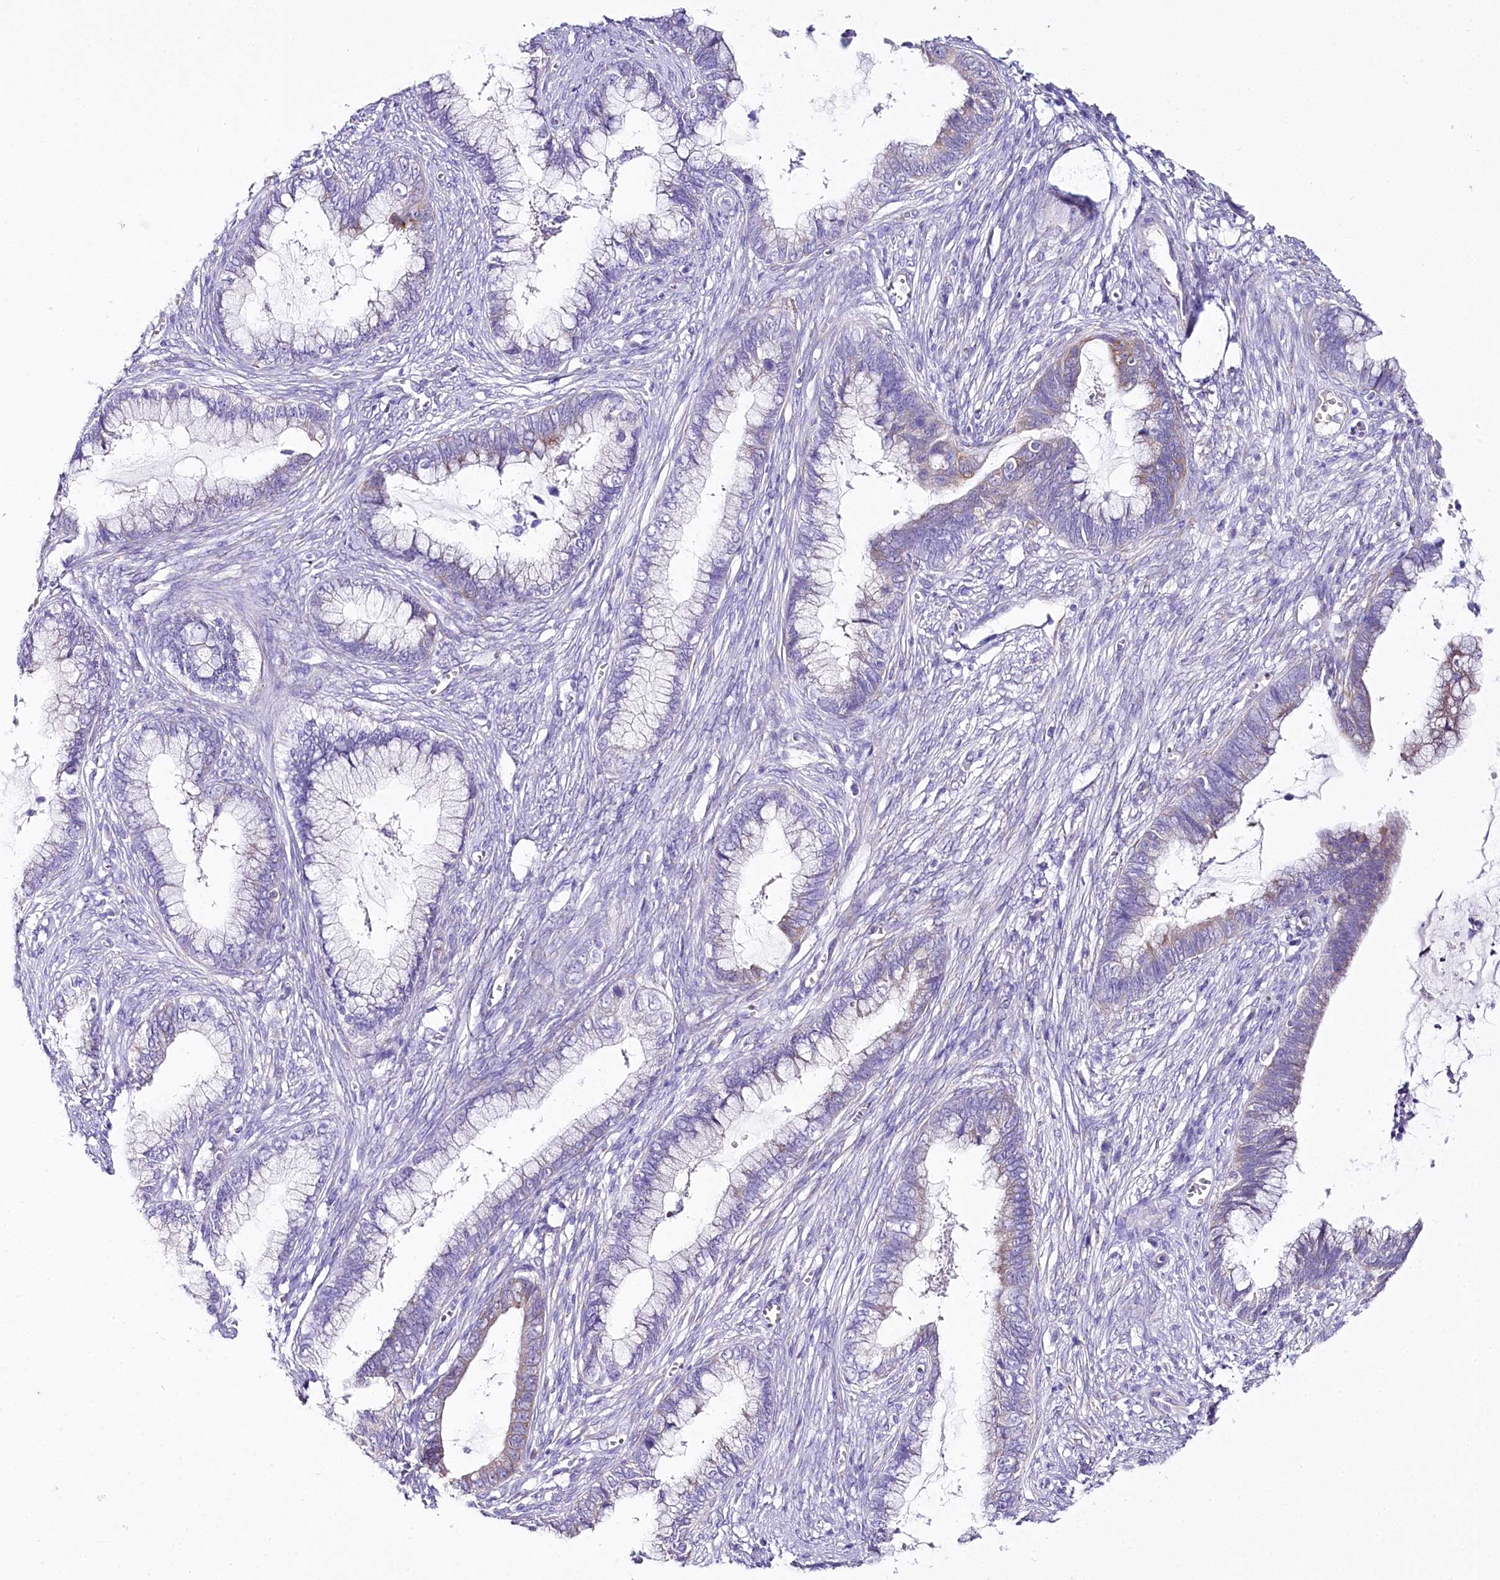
{"staining": {"intensity": "negative", "quantity": "none", "location": "none"}, "tissue": "cervical cancer", "cell_type": "Tumor cells", "image_type": "cancer", "snomed": [{"axis": "morphology", "description": "Adenocarcinoma, NOS"}, {"axis": "topography", "description": "Cervix"}], "caption": "IHC photomicrograph of neoplastic tissue: cervical cancer stained with DAB demonstrates no significant protein staining in tumor cells.", "gene": "CSN3", "patient": {"sex": "female", "age": 44}}